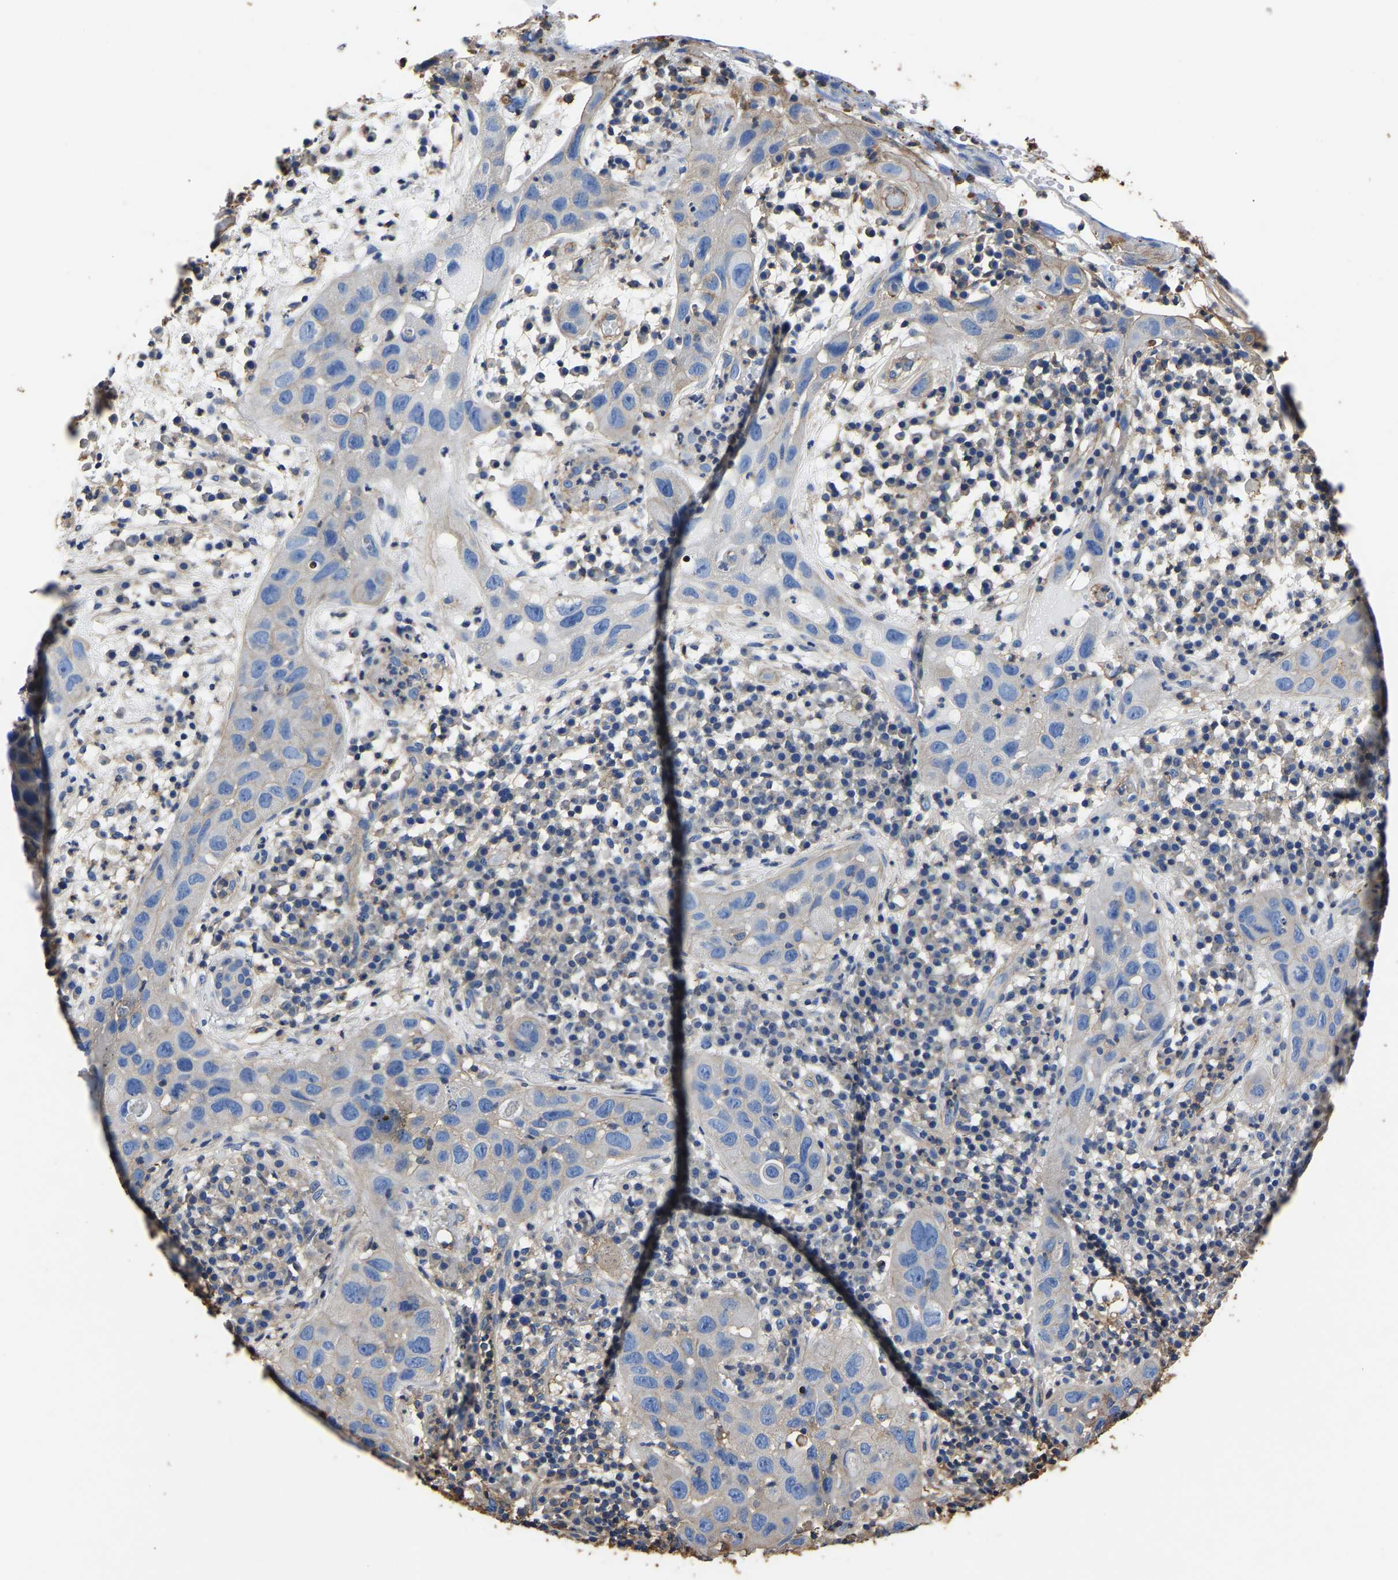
{"staining": {"intensity": "negative", "quantity": "none", "location": "none"}, "tissue": "skin cancer", "cell_type": "Tumor cells", "image_type": "cancer", "snomed": [{"axis": "morphology", "description": "Squamous cell carcinoma in situ, NOS"}, {"axis": "morphology", "description": "Squamous cell carcinoma, NOS"}, {"axis": "topography", "description": "Skin"}], "caption": "DAB immunohistochemical staining of skin cancer (squamous cell carcinoma in situ) reveals no significant positivity in tumor cells. (Stains: DAB (3,3'-diaminobenzidine) IHC with hematoxylin counter stain, Microscopy: brightfield microscopy at high magnification).", "gene": "ARMT1", "patient": {"sex": "male", "age": 93}}